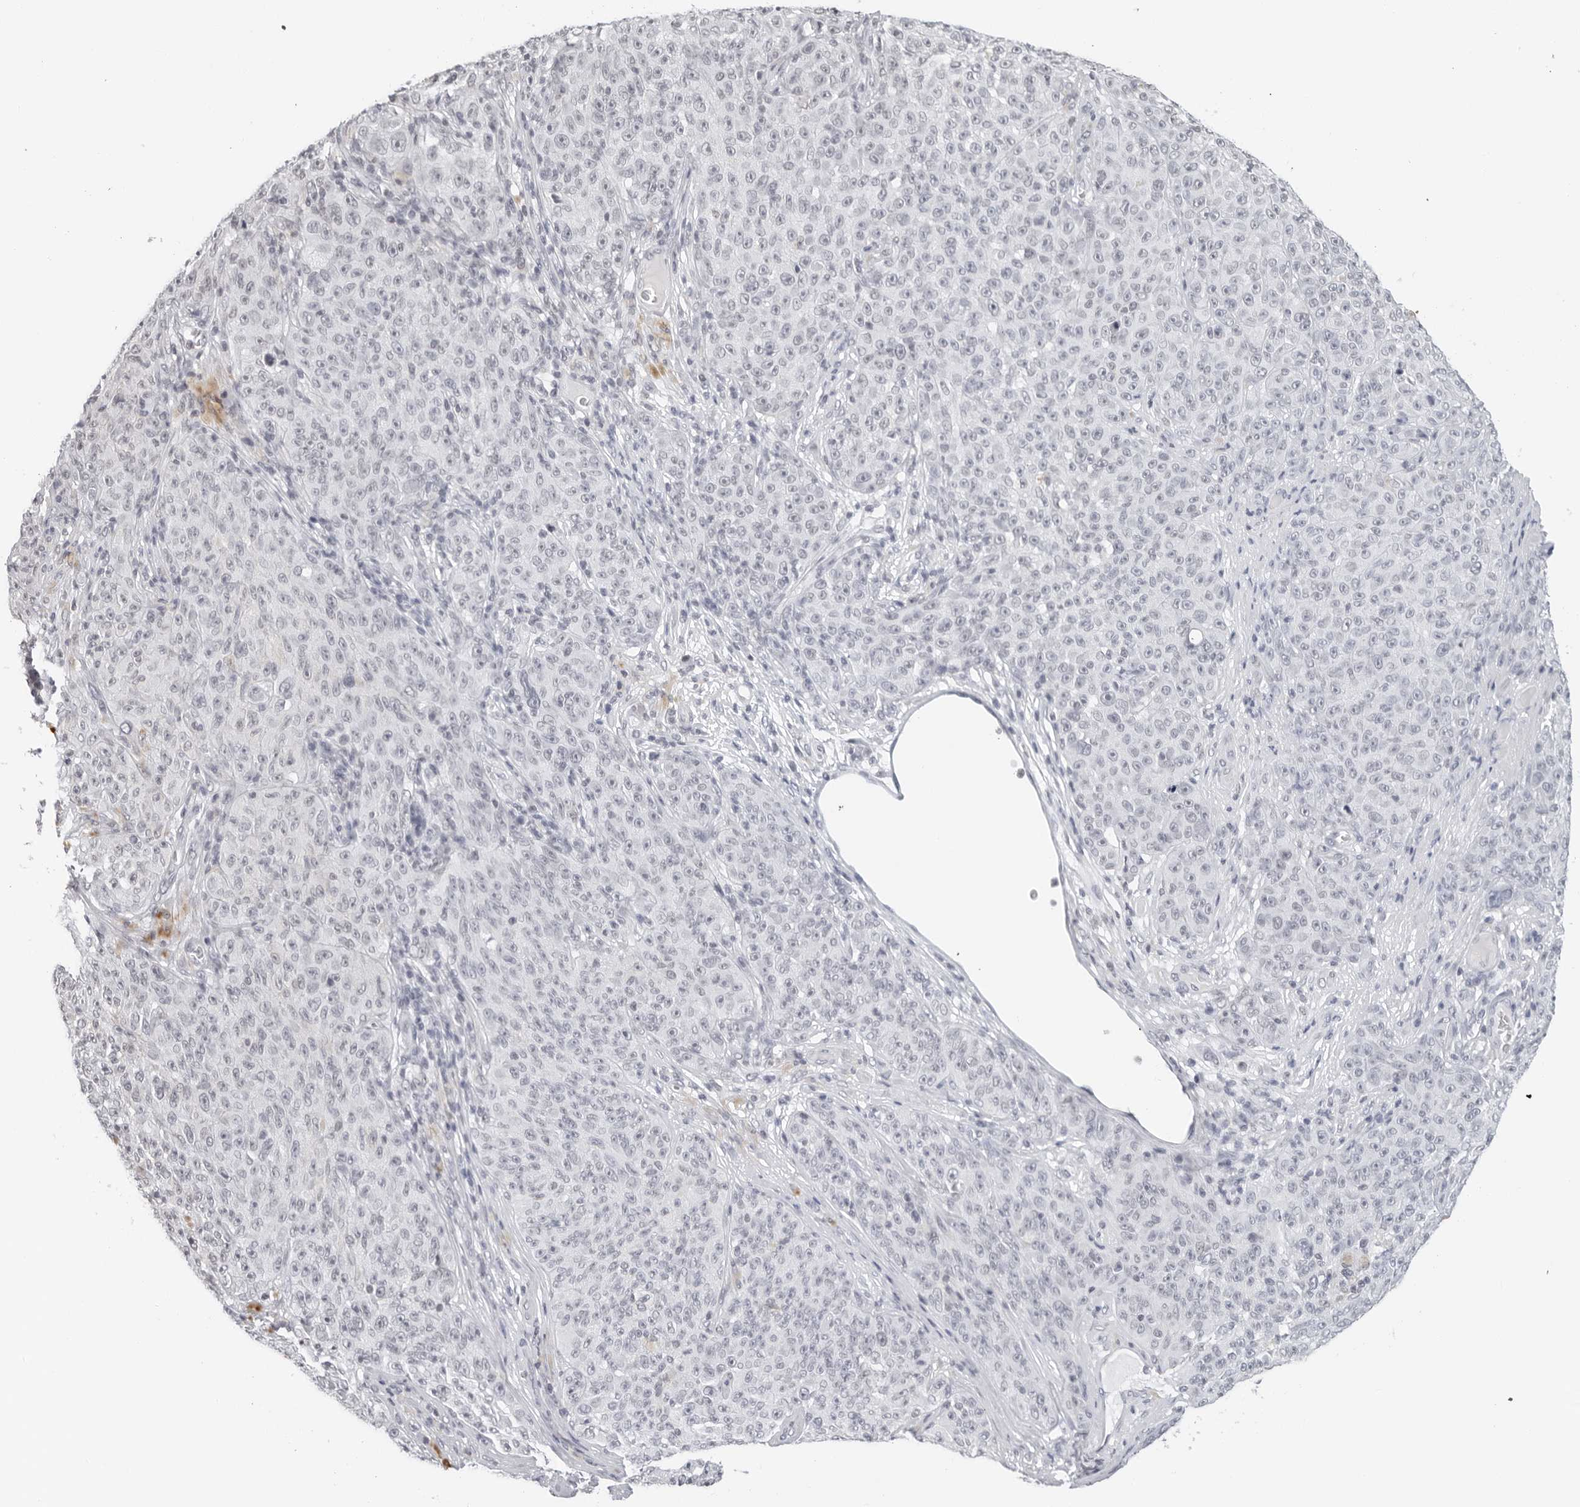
{"staining": {"intensity": "negative", "quantity": "none", "location": "none"}, "tissue": "melanoma", "cell_type": "Tumor cells", "image_type": "cancer", "snomed": [{"axis": "morphology", "description": "Malignant melanoma, NOS"}, {"axis": "topography", "description": "Skin"}], "caption": "IHC of malignant melanoma reveals no staining in tumor cells.", "gene": "FLG2", "patient": {"sex": "female", "age": 82}}